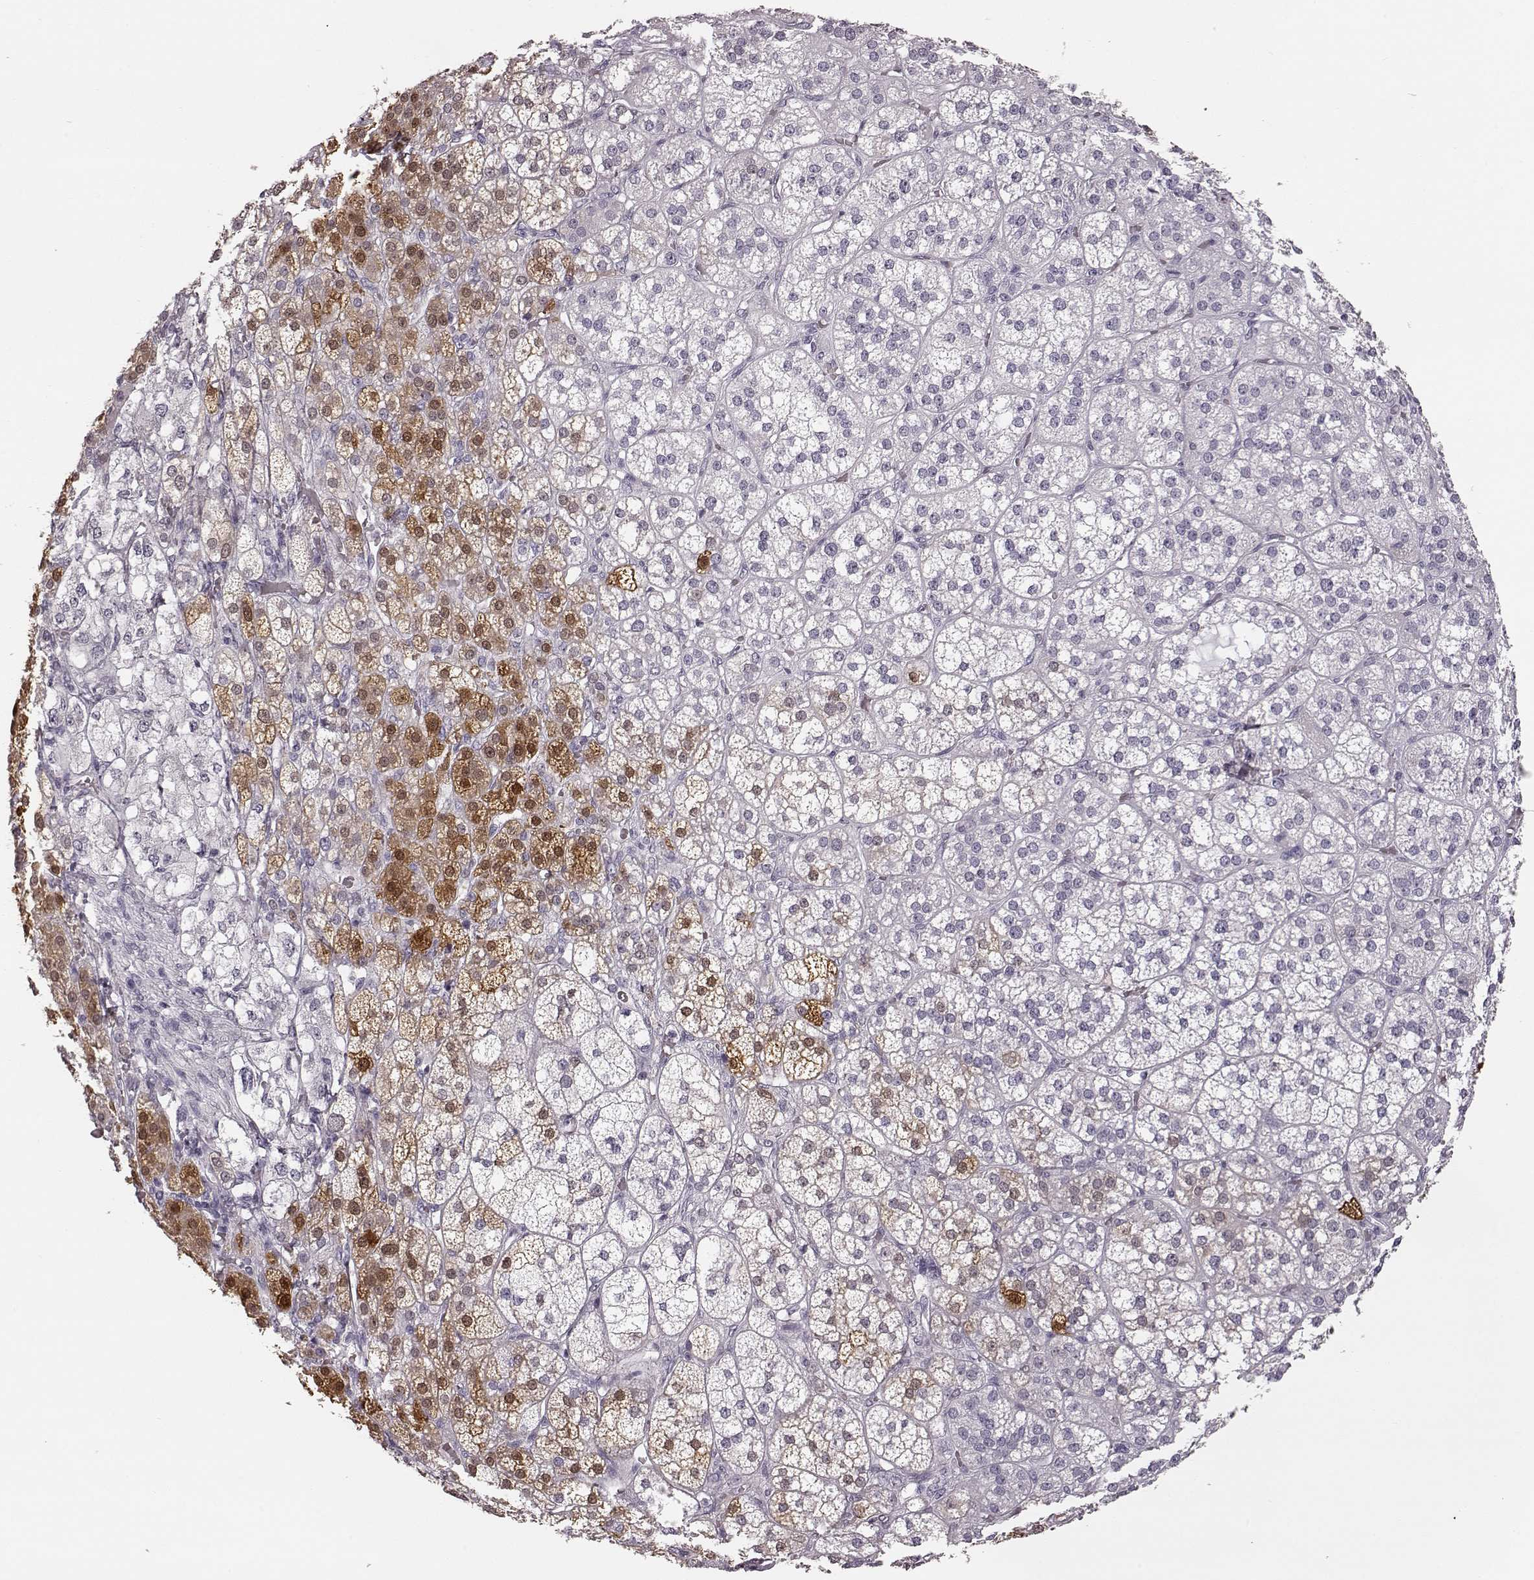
{"staining": {"intensity": "moderate", "quantity": "<25%", "location": "cytoplasmic/membranous,nuclear"}, "tissue": "adrenal gland", "cell_type": "Glandular cells", "image_type": "normal", "snomed": [{"axis": "morphology", "description": "Normal tissue, NOS"}, {"axis": "topography", "description": "Adrenal gland"}], "caption": "Adrenal gland stained with a brown dye demonstrates moderate cytoplasmic/membranous,nuclear positive expression in approximately <25% of glandular cells.", "gene": "ZNF433", "patient": {"sex": "female", "age": 60}}